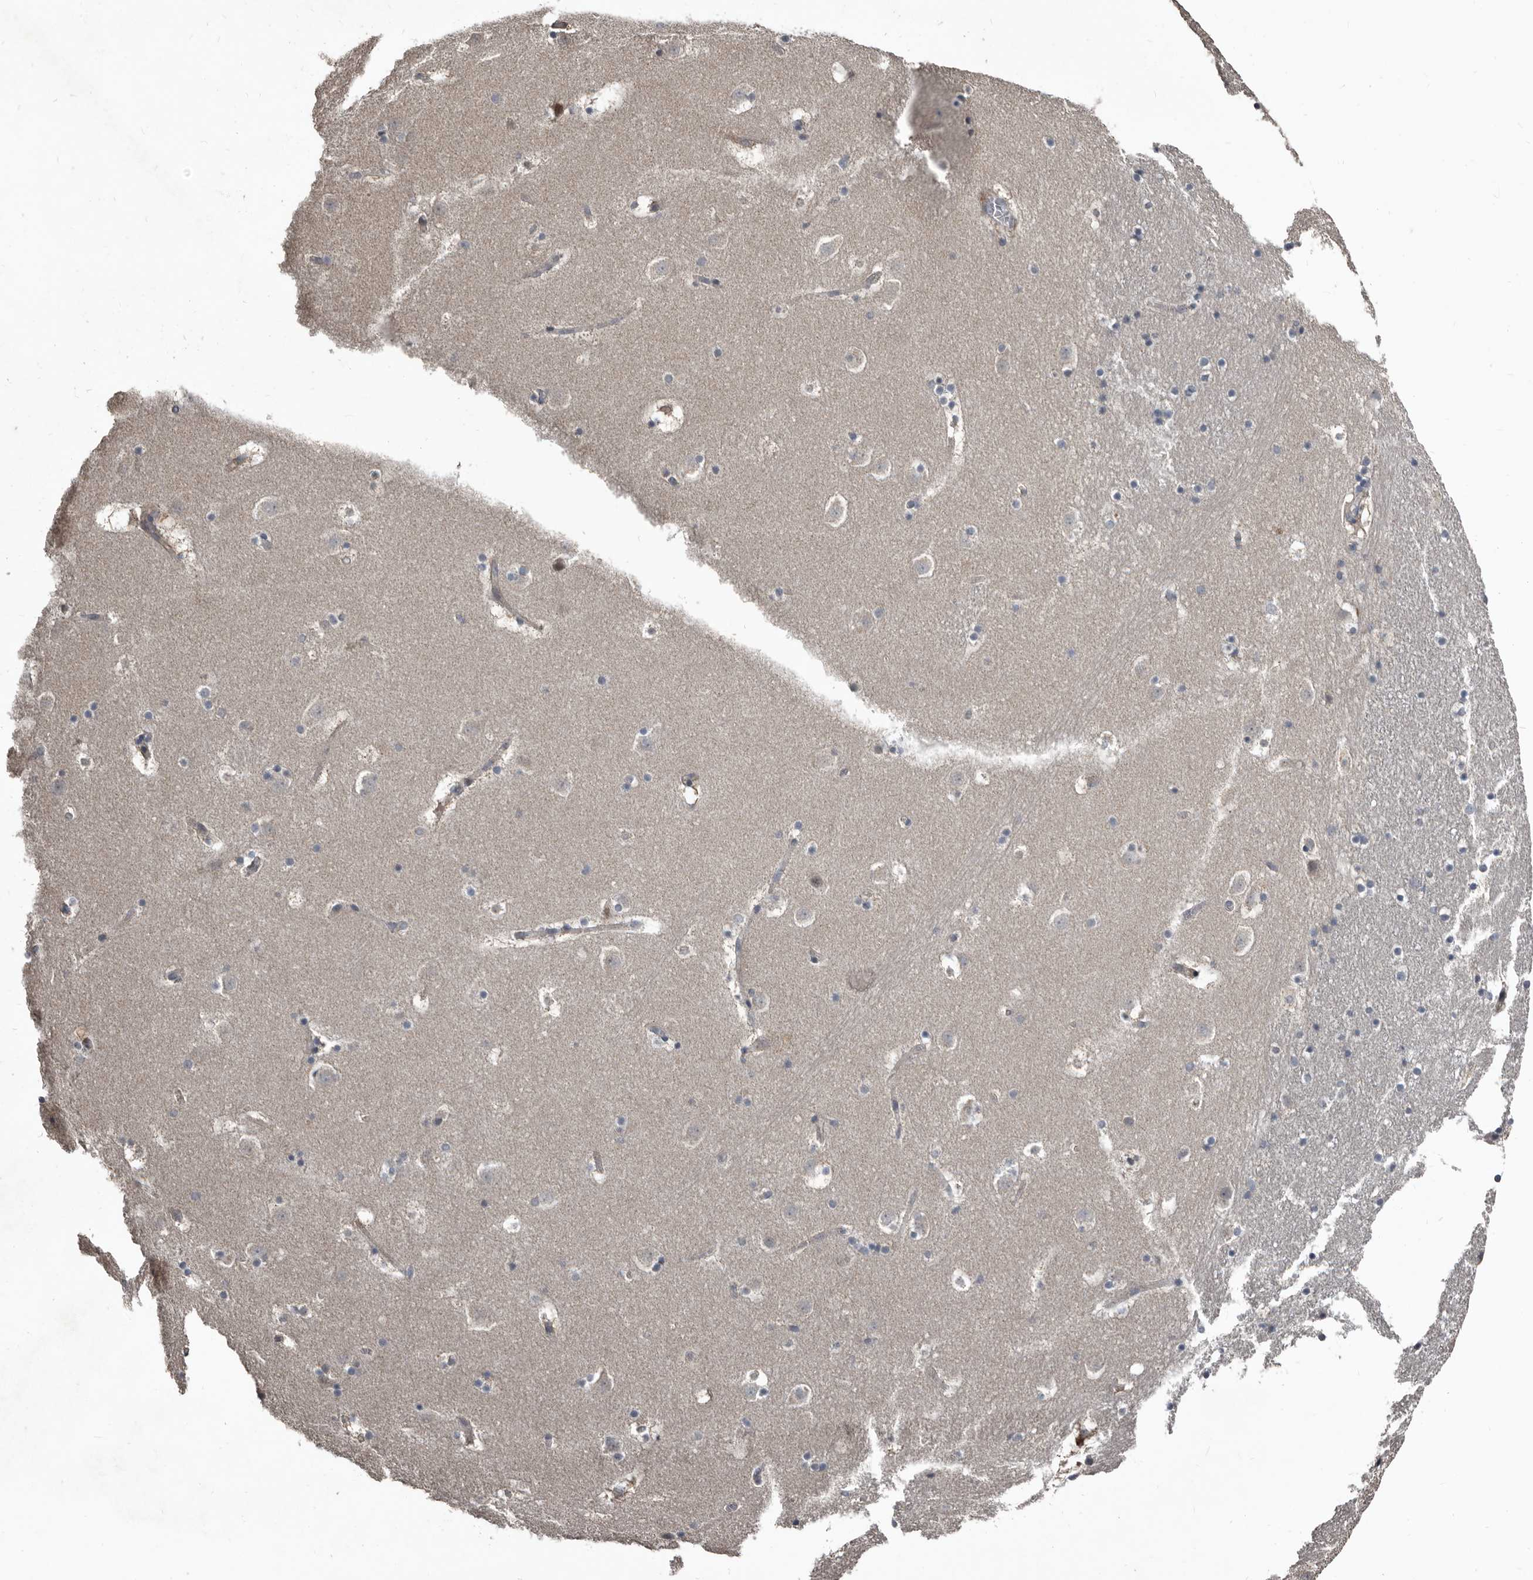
{"staining": {"intensity": "negative", "quantity": "none", "location": "none"}, "tissue": "caudate", "cell_type": "Glial cells", "image_type": "normal", "snomed": [{"axis": "morphology", "description": "Normal tissue, NOS"}, {"axis": "topography", "description": "Lateral ventricle wall"}], "caption": "This is an IHC histopathology image of normal human caudate. There is no expression in glial cells.", "gene": "DHPS", "patient": {"sex": "male", "age": 45}}